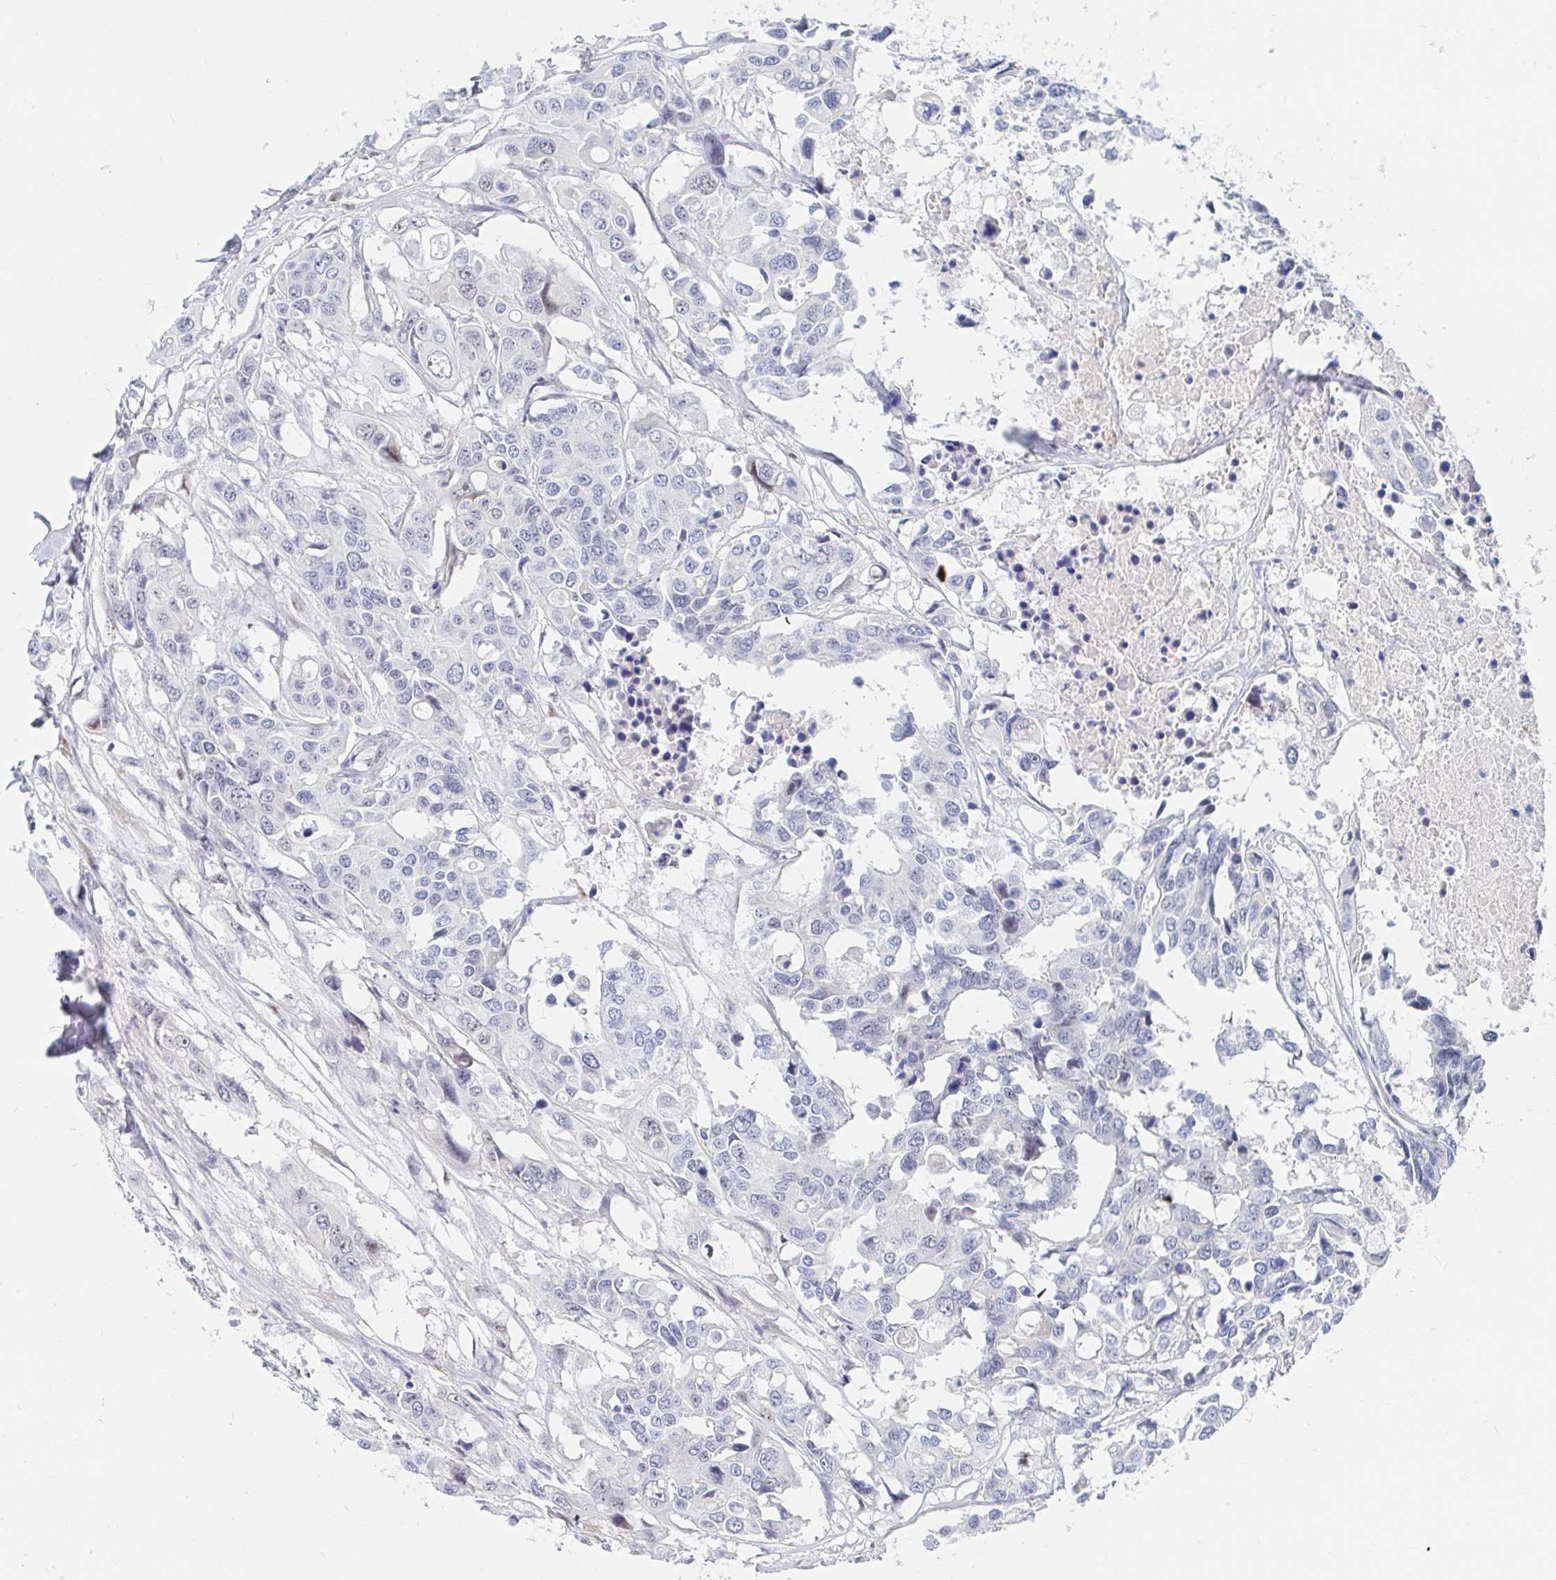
{"staining": {"intensity": "negative", "quantity": "none", "location": "none"}, "tissue": "colorectal cancer", "cell_type": "Tumor cells", "image_type": "cancer", "snomed": [{"axis": "morphology", "description": "Adenocarcinoma, NOS"}, {"axis": "topography", "description": "Colon"}], "caption": "IHC image of neoplastic tissue: human colorectal cancer (adenocarcinoma) stained with DAB reveals no significant protein staining in tumor cells.", "gene": "COL28A1", "patient": {"sex": "male", "age": 77}}